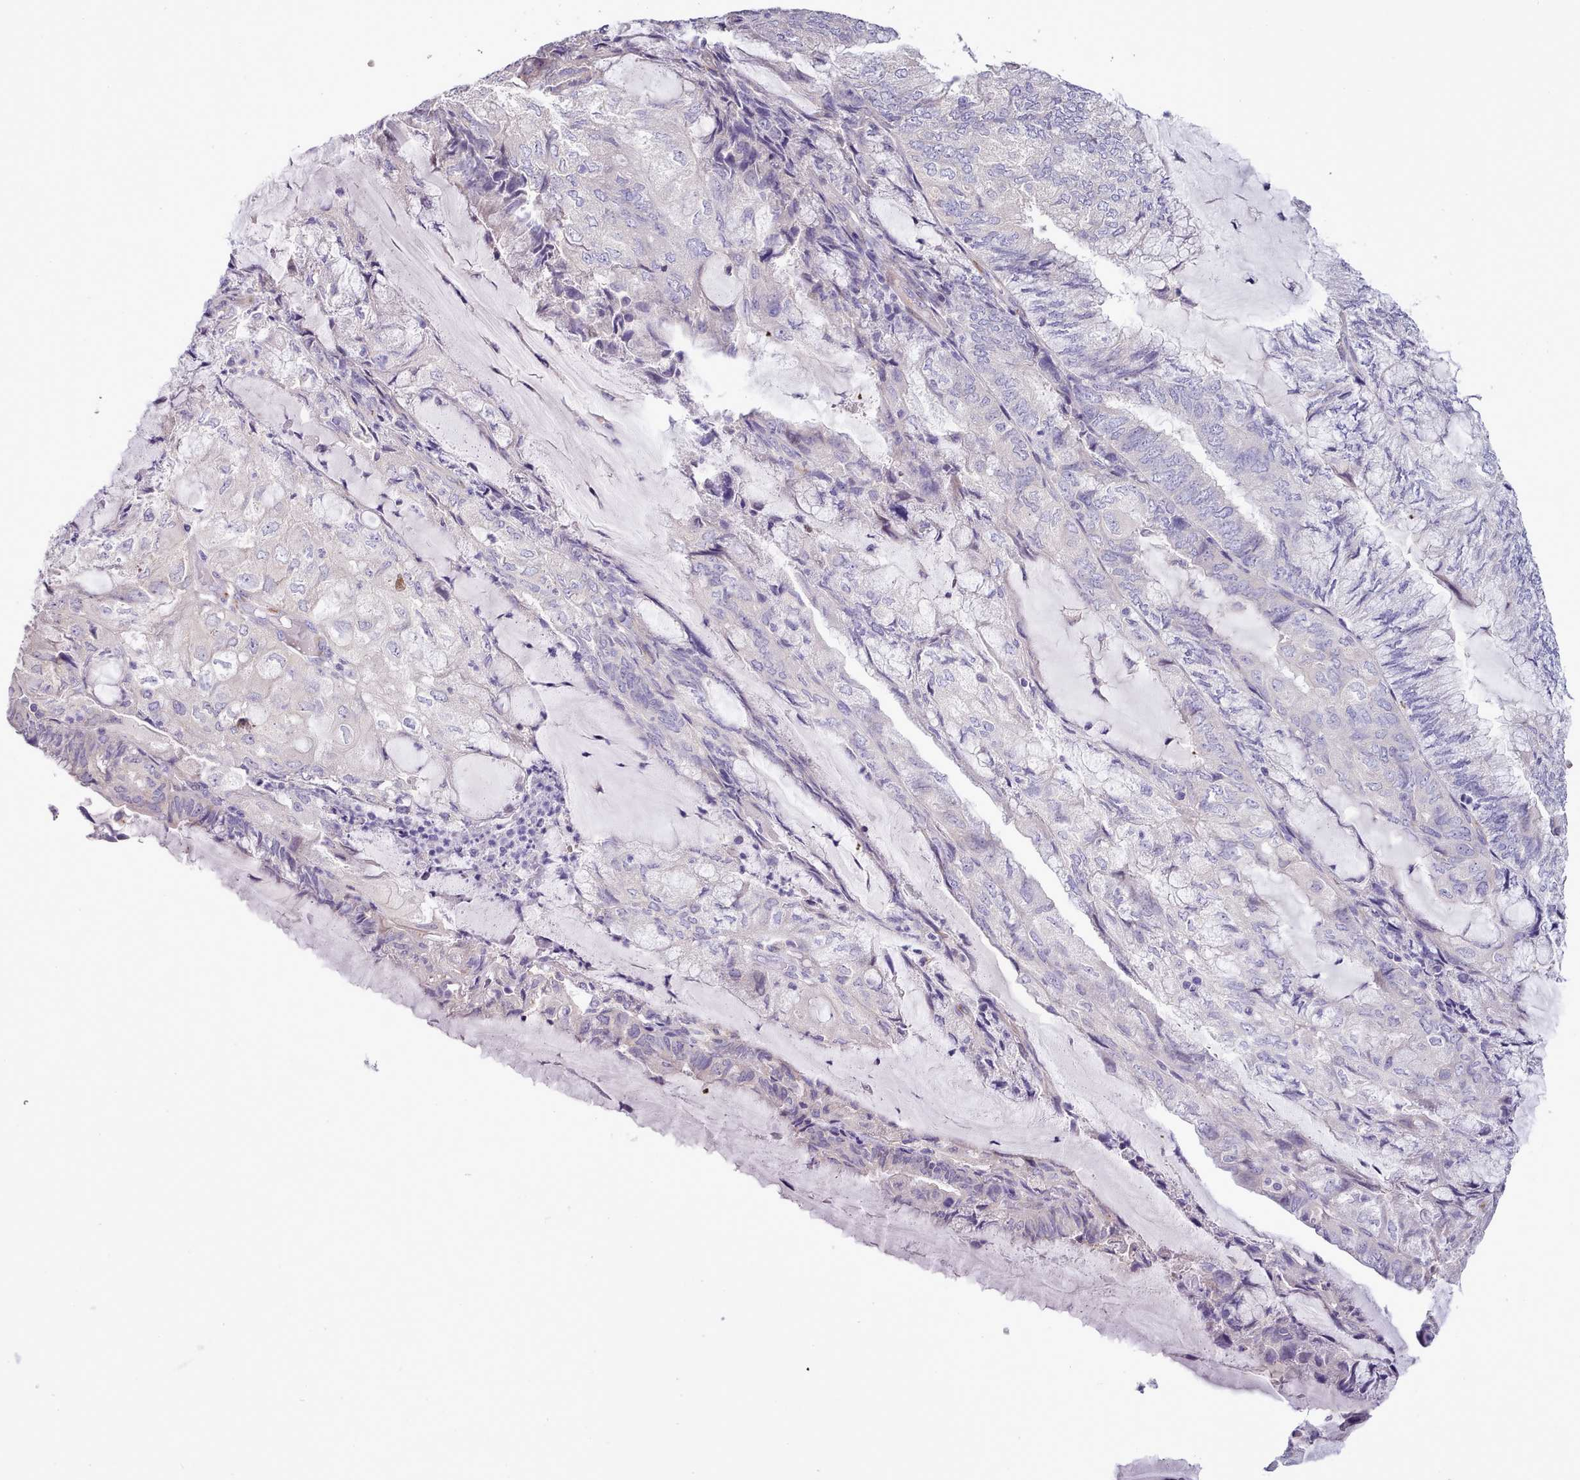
{"staining": {"intensity": "negative", "quantity": "none", "location": "none"}, "tissue": "endometrial cancer", "cell_type": "Tumor cells", "image_type": "cancer", "snomed": [{"axis": "morphology", "description": "Adenocarcinoma, NOS"}, {"axis": "topography", "description": "Endometrium"}], "caption": "This image is of endometrial cancer (adenocarcinoma) stained with immunohistochemistry to label a protein in brown with the nuclei are counter-stained blue. There is no expression in tumor cells.", "gene": "SETX", "patient": {"sex": "female", "age": 81}}